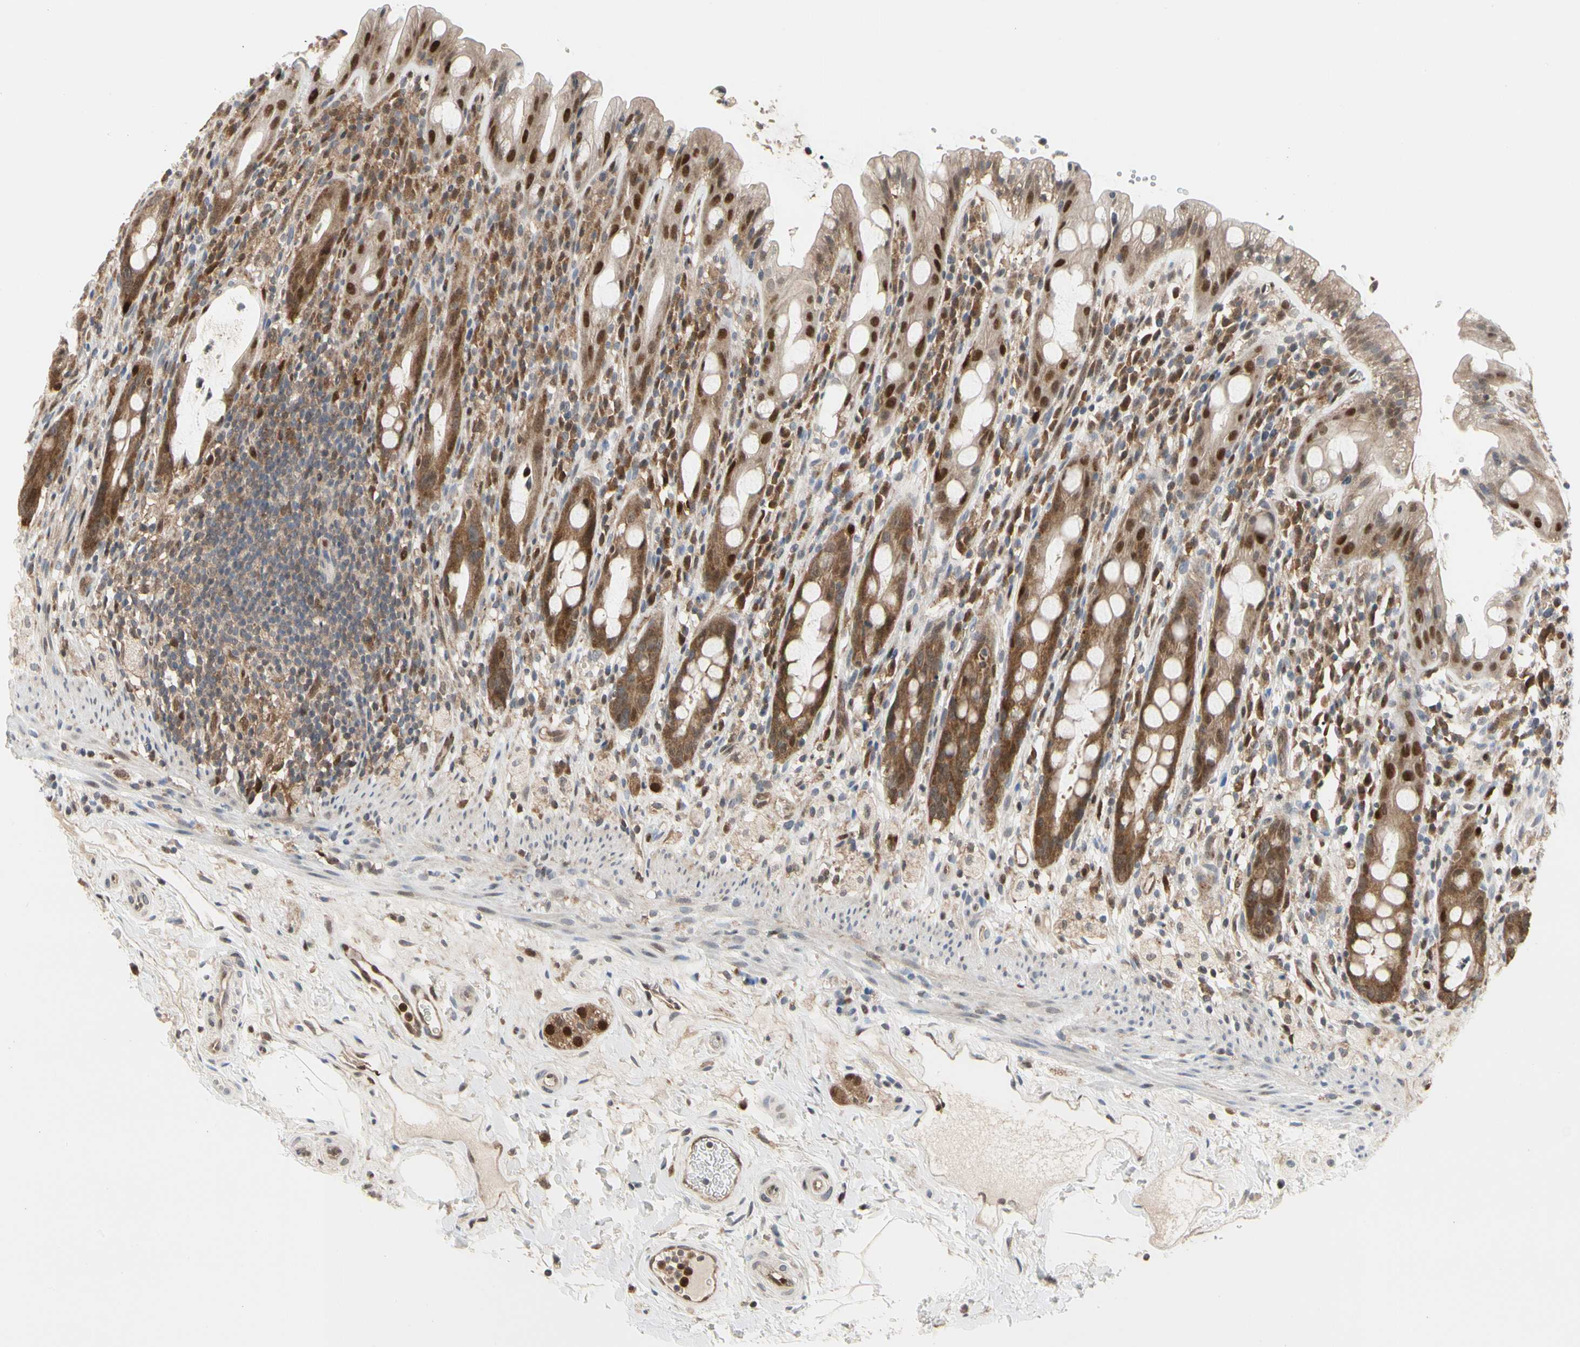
{"staining": {"intensity": "moderate", "quantity": ">75%", "location": "cytoplasmic/membranous"}, "tissue": "rectum", "cell_type": "Glandular cells", "image_type": "normal", "snomed": [{"axis": "morphology", "description": "Normal tissue, NOS"}, {"axis": "topography", "description": "Rectum"}], "caption": "Immunohistochemical staining of unremarkable human rectum shows medium levels of moderate cytoplasmic/membranous staining in approximately >75% of glandular cells.", "gene": "CDK5", "patient": {"sex": "male", "age": 44}}